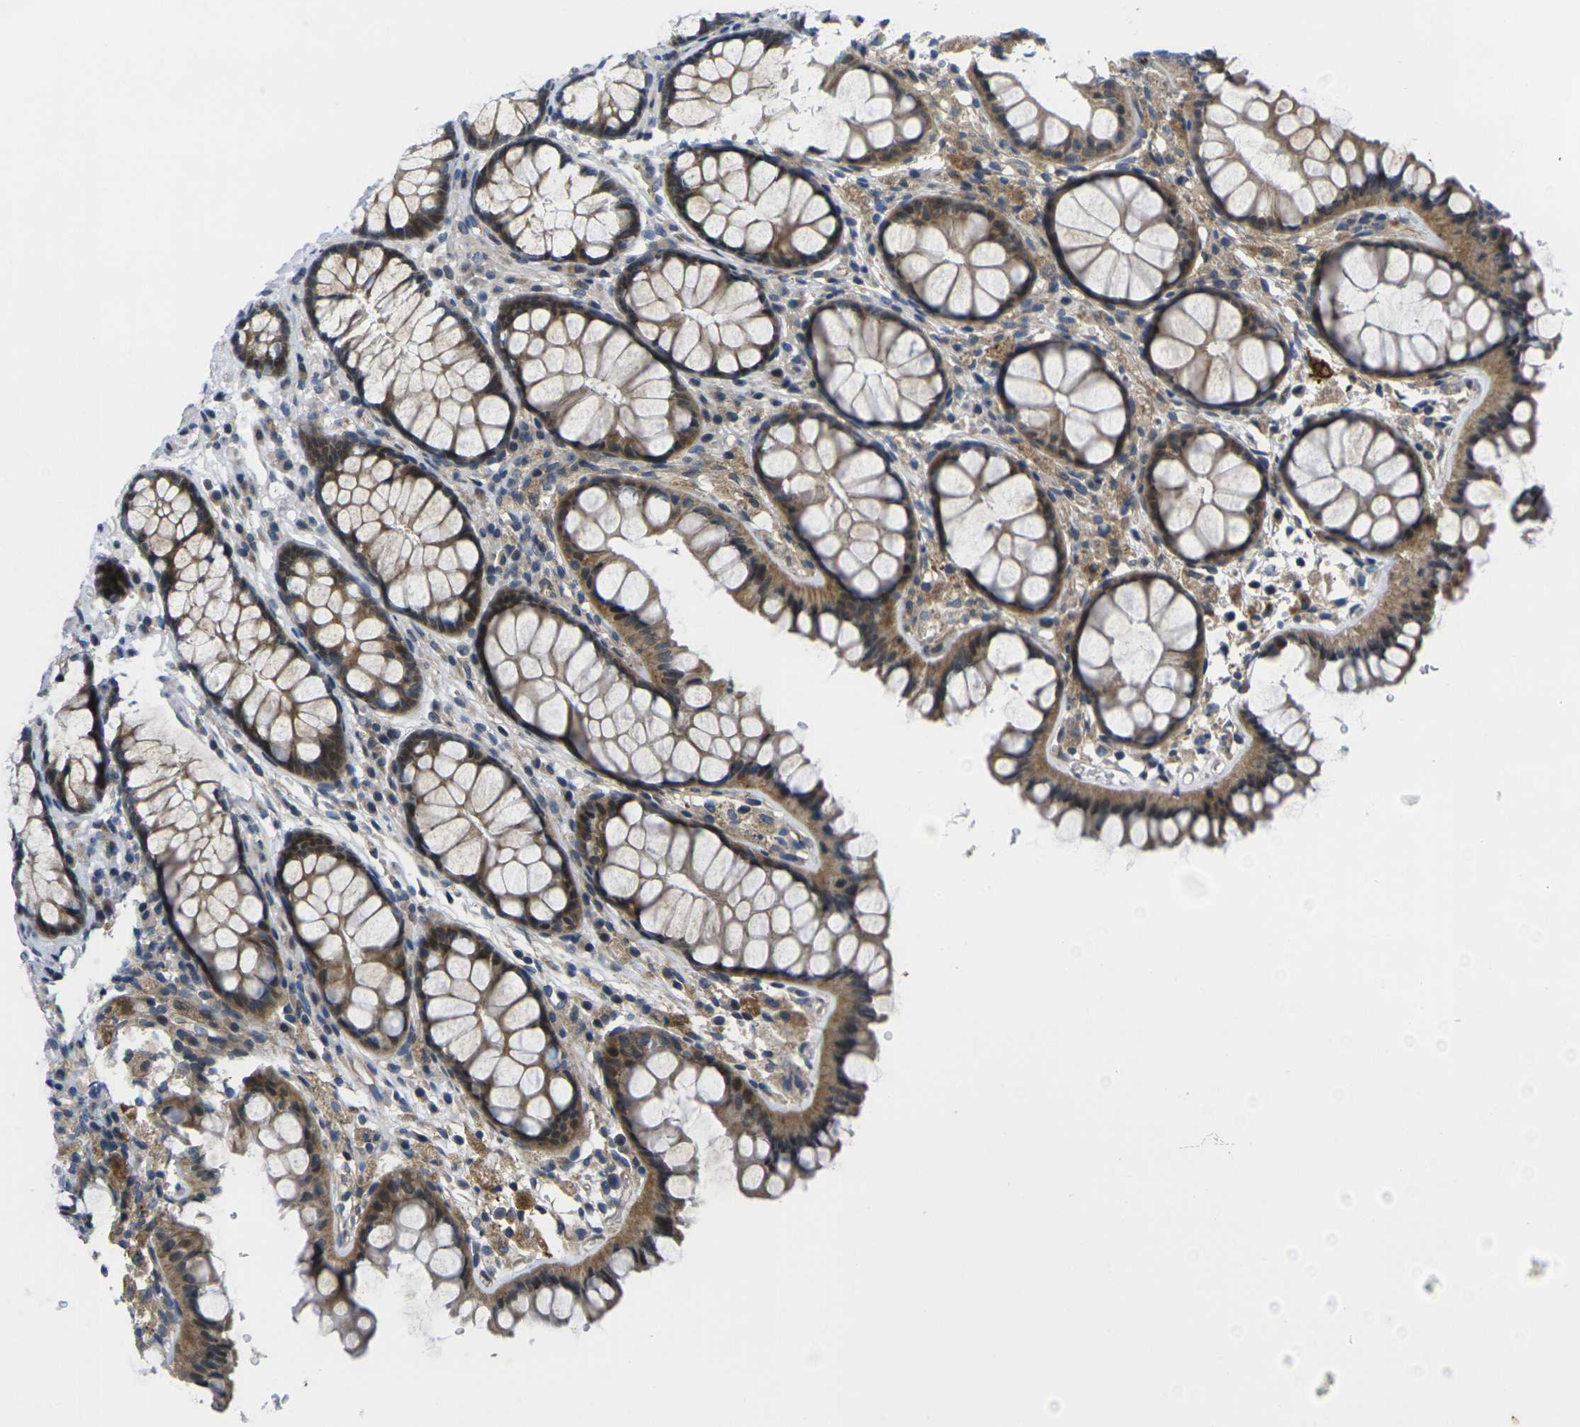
{"staining": {"intensity": "weak", "quantity": ">75%", "location": "cytoplasmic/membranous"}, "tissue": "colon", "cell_type": "Endothelial cells", "image_type": "normal", "snomed": [{"axis": "morphology", "description": "Normal tissue, NOS"}, {"axis": "topography", "description": "Colon"}], "caption": "This micrograph shows immunohistochemistry (IHC) staining of unremarkable colon, with low weak cytoplasmic/membranous staining in about >75% of endothelial cells.", "gene": "ROBO2", "patient": {"sex": "female", "age": 55}}